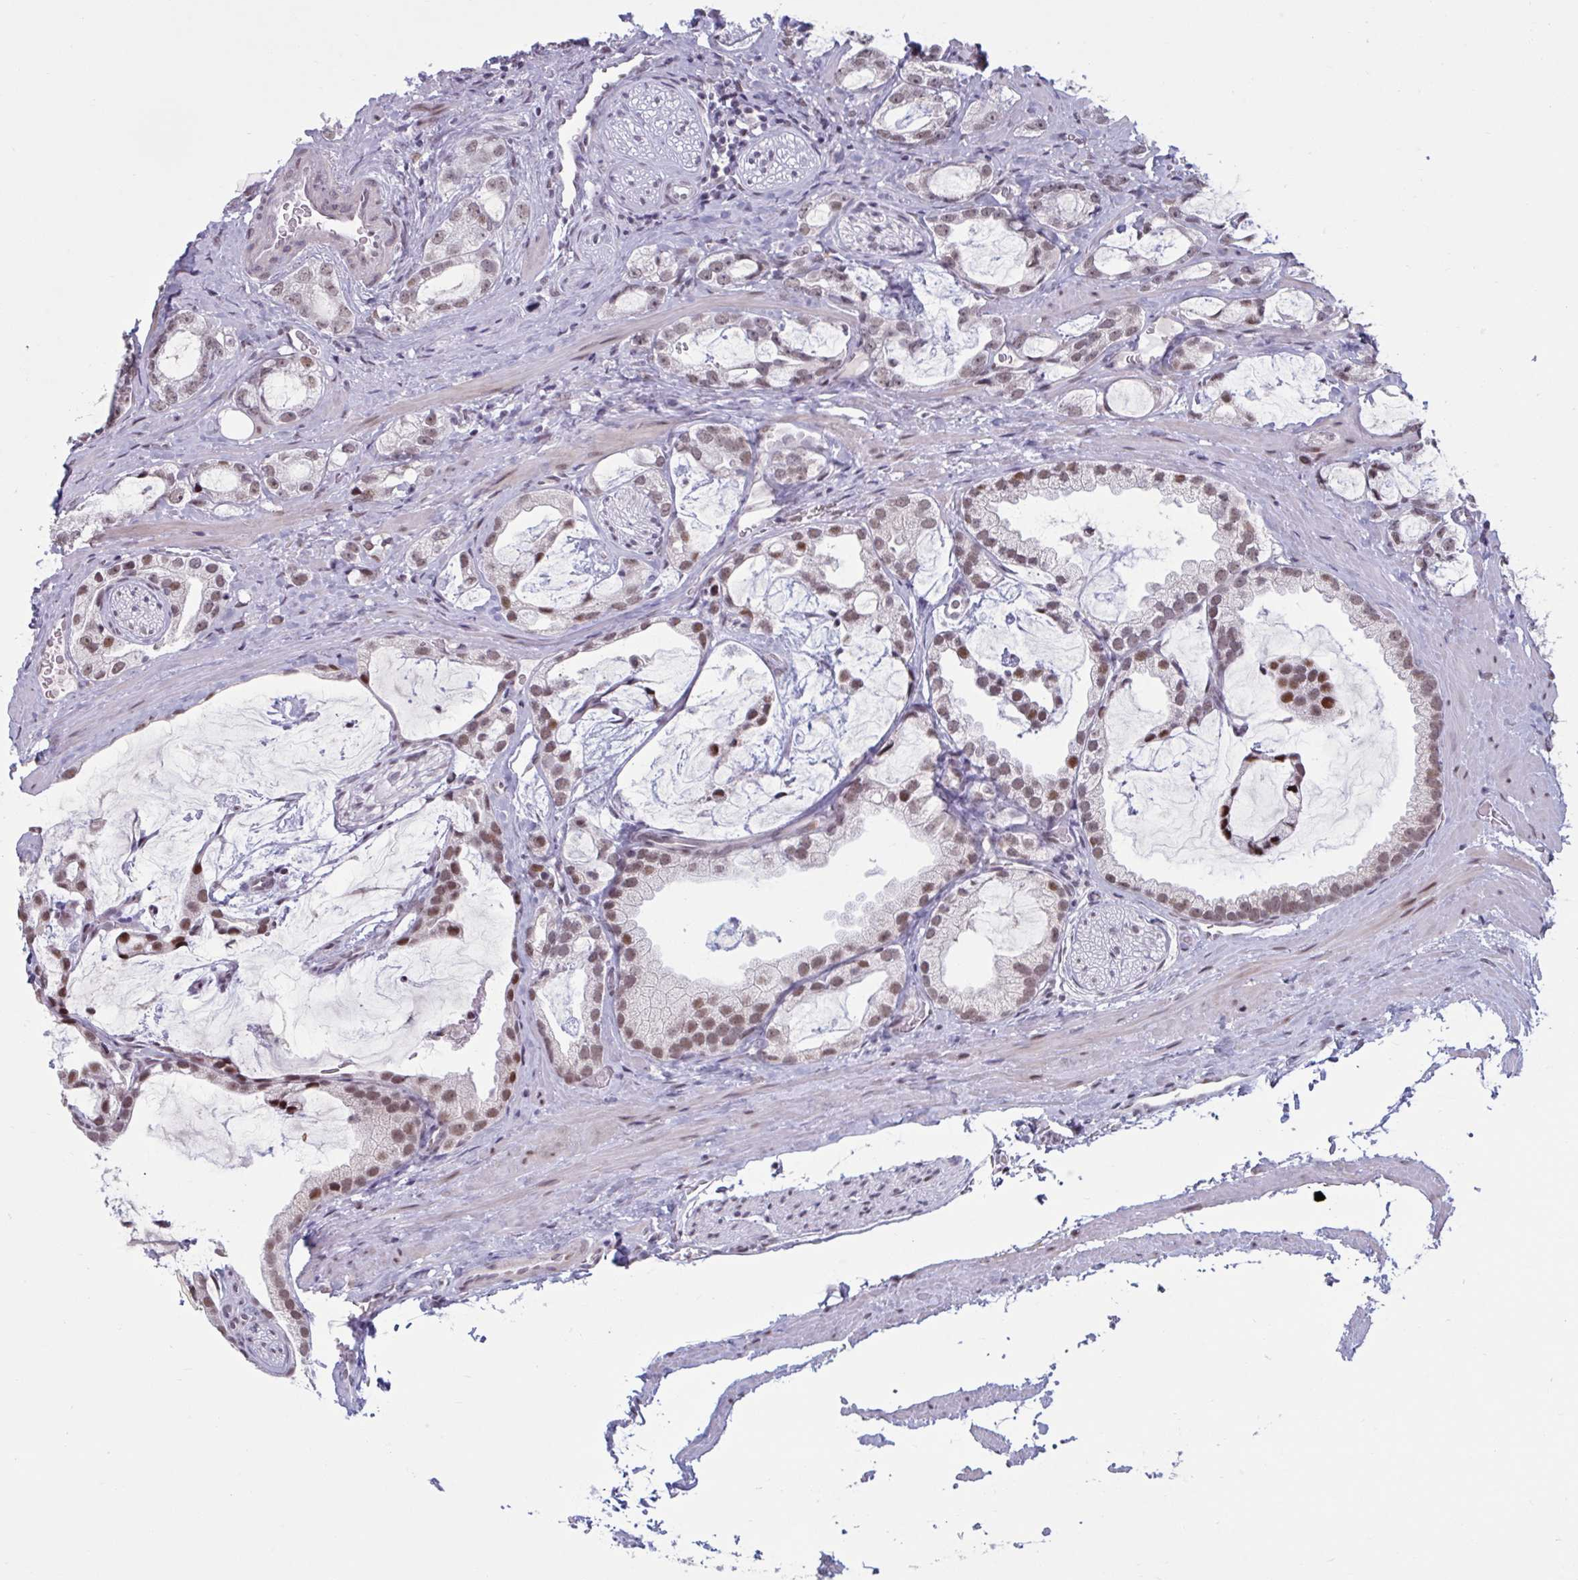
{"staining": {"intensity": "moderate", "quantity": "25%-75%", "location": "cytoplasmic/membranous,nuclear"}, "tissue": "prostate cancer", "cell_type": "Tumor cells", "image_type": "cancer", "snomed": [{"axis": "morphology", "description": "Adenocarcinoma, Medium grade"}, {"axis": "topography", "description": "Prostate"}], "caption": "Human prostate cancer stained with a protein marker exhibits moderate staining in tumor cells.", "gene": "HSD17B6", "patient": {"sex": "male", "age": 57}}